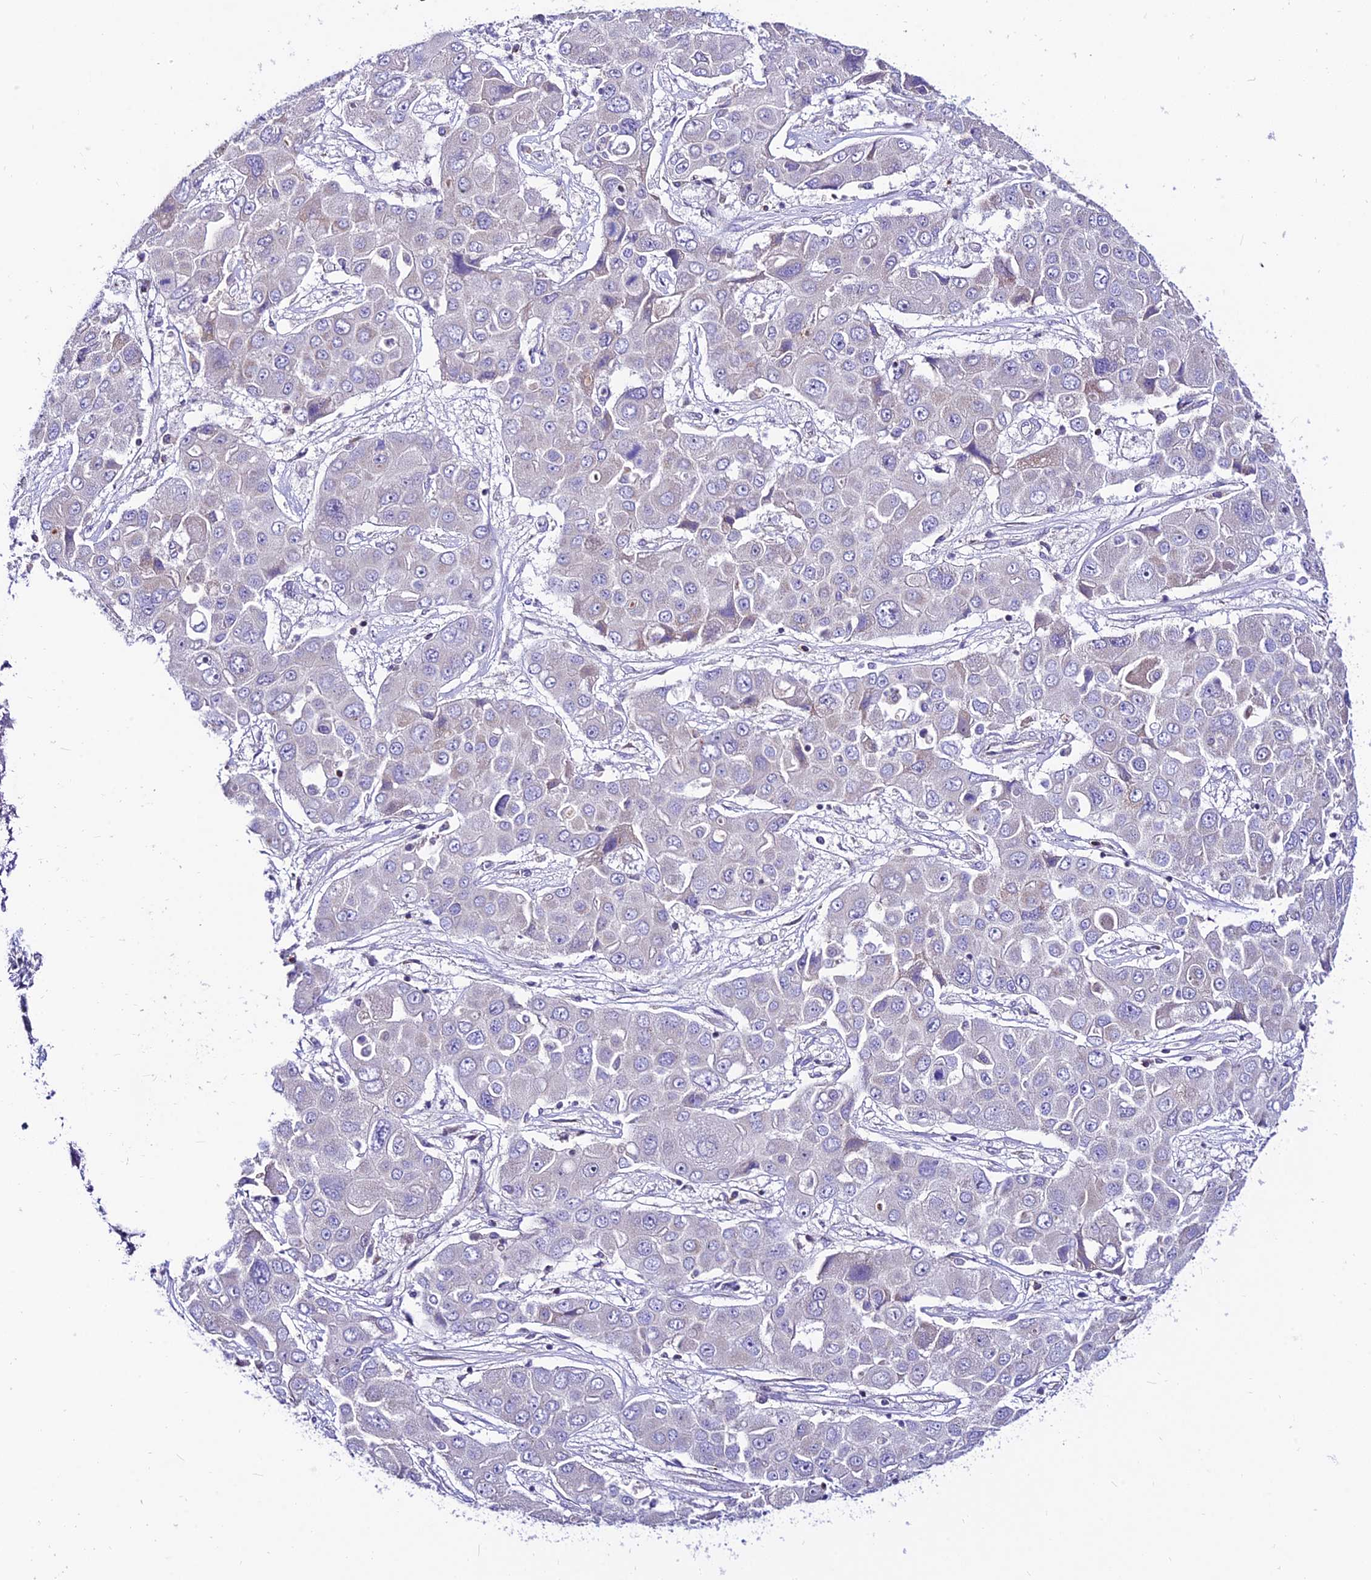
{"staining": {"intensity": "negative", "quantity": "none", "location": "none"}, "tissue": "liver cancer", "cell_type": "Tumor cells", "image_type": "cancer", "snomed": [{"axis": "morphology", "description": "Cholangiocarcinoma"}, {"axis": "topography", "description": "Liver"}], "caption": "DAB immunohistochemical staining of human liver cancer (cholangiocarcinoma) demonstrates no significant staining in tumor cells. (Brightfield microscopy of DAB (3,3'-diaminobenzidine) IHC at high magnification).", "gene": "C6orf132", "patient": {"sex": "male", "age": 67}}